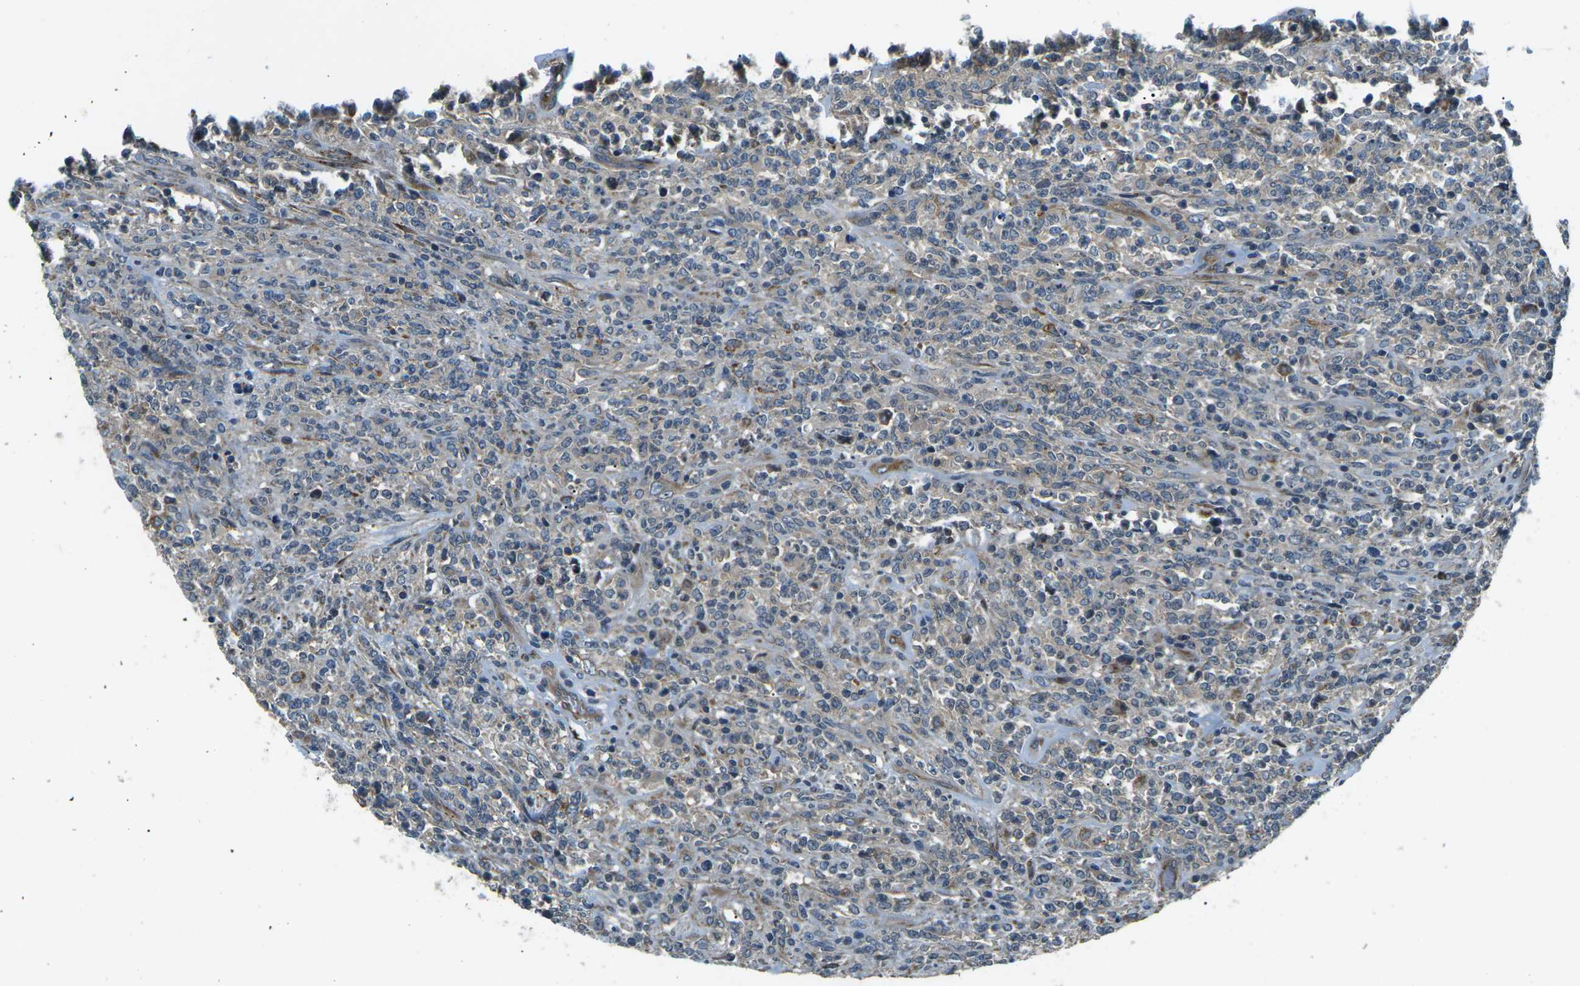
{"staining": {"intensity": "weak", "quantity": "<25%", "location": "cytoplasmic/membranous"}, "tissue": "lymphoma", "cell_type": "Tumor cells", "image_type": "cancer", "snomed": [{"axis": "morphology", "description": "Malignant lymphoma, non-Hodgkin's type, High grade"}, {"axis": "topography", "description": "Soft tissue"}], "caption": "This is a image of immunohistochemistry (IHC) staining of malignant lymphoma, non-Hodgkin's type (high-grade), which shows no positivity in tumor cells.", "gene": "AFAP1", "patient": {"sex": "male", "age": 18}}